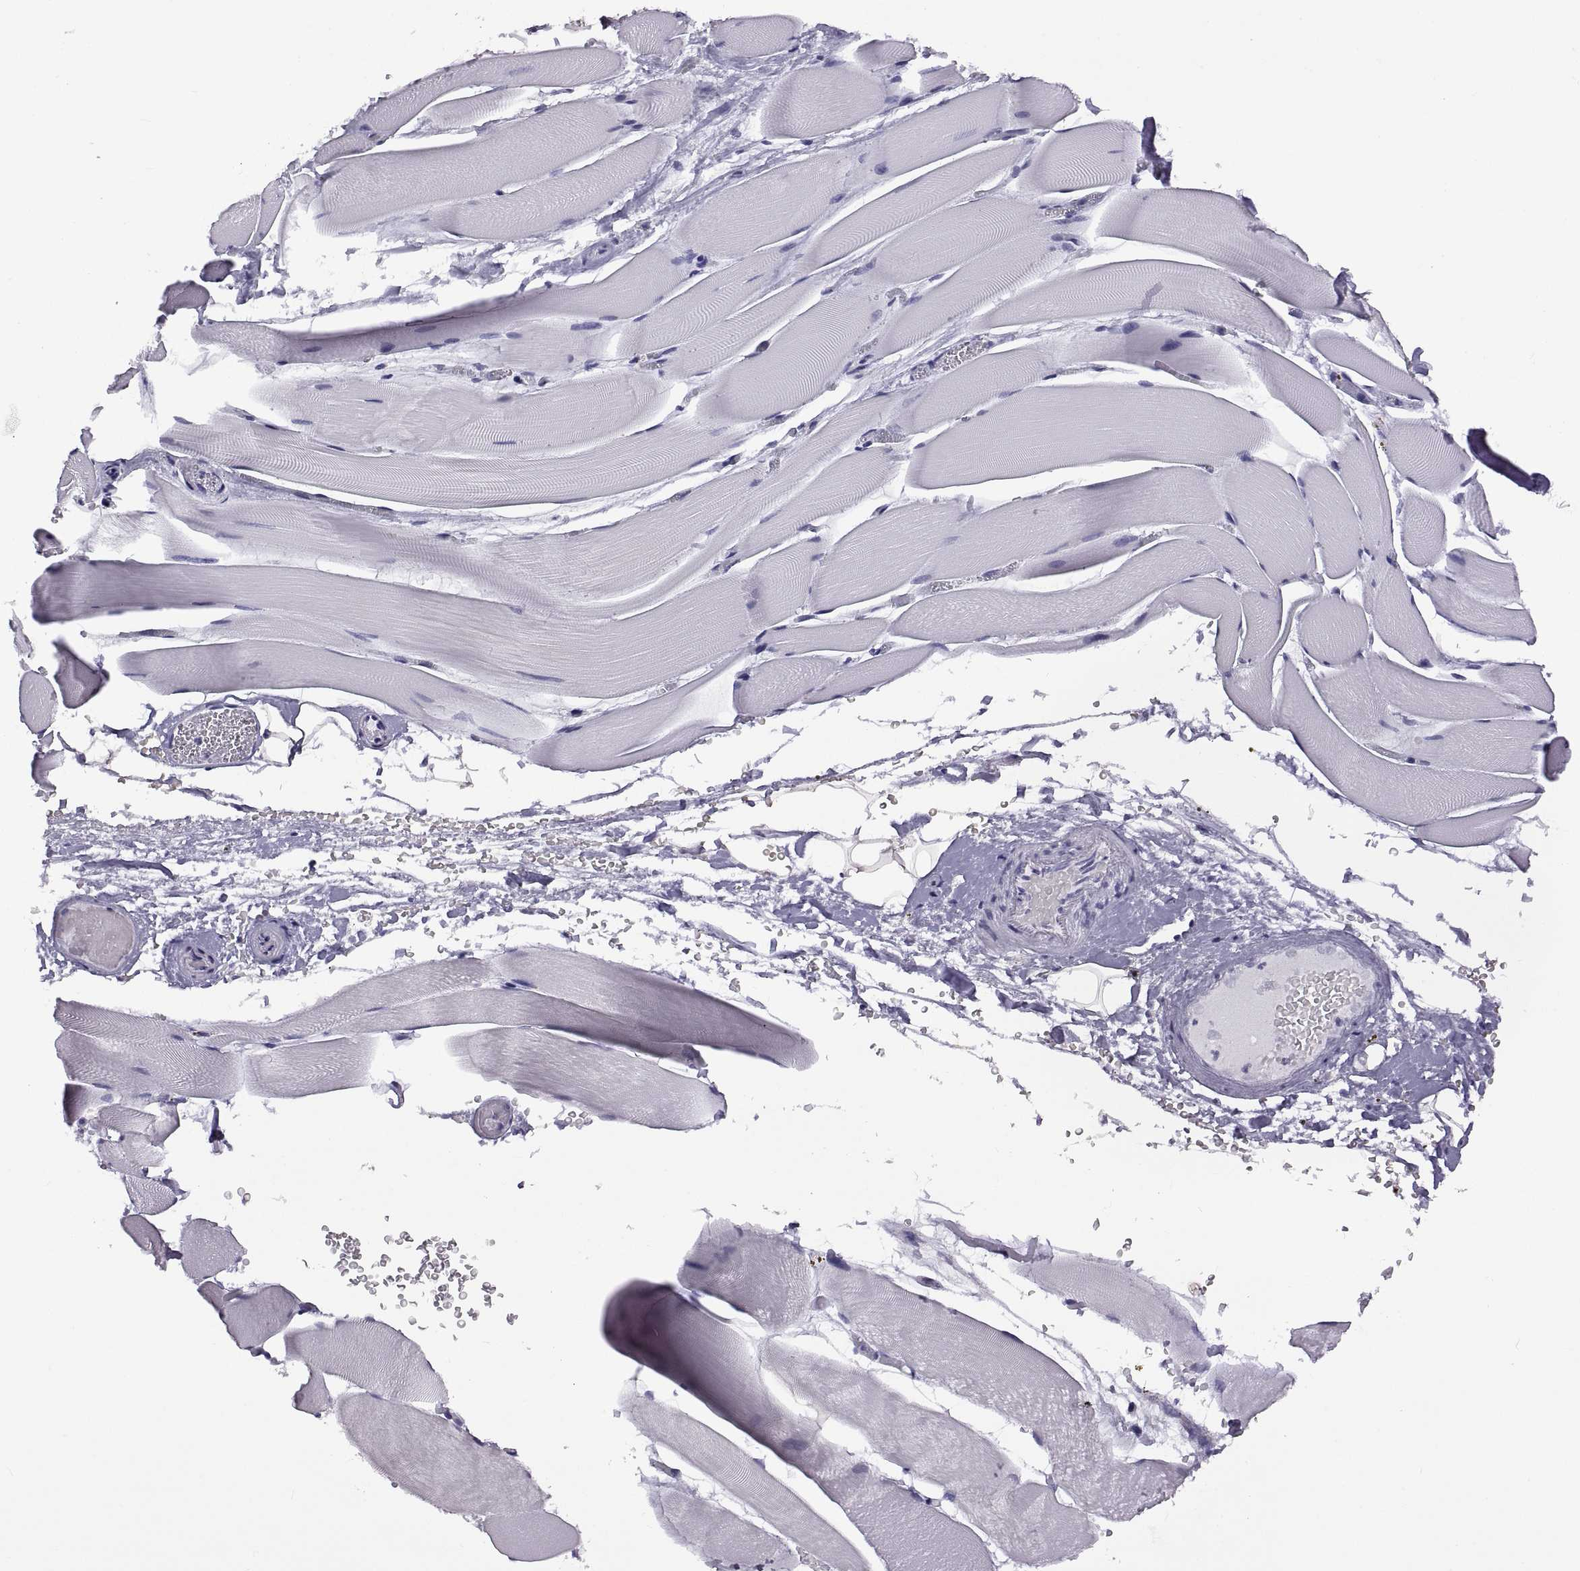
{"staining": {"intensity": "negative", "quantity": "none", "location": "none"}, "tissue": "skeletal muscle", "cell_type": "Myocytes", "image_type": "normal", "snomed": [{"axis": "morphology", "description": "Normal tissue, NOS"}, {"axis": "topography", "description": "Skeletal muscle"}], "caption": "The image exhibits no staining of myocytes in unremarkable skeletal muscle. Nuclei are stained in blue.", "gene": "RDM1", "patient": {"sex": "female", "age": 37}}